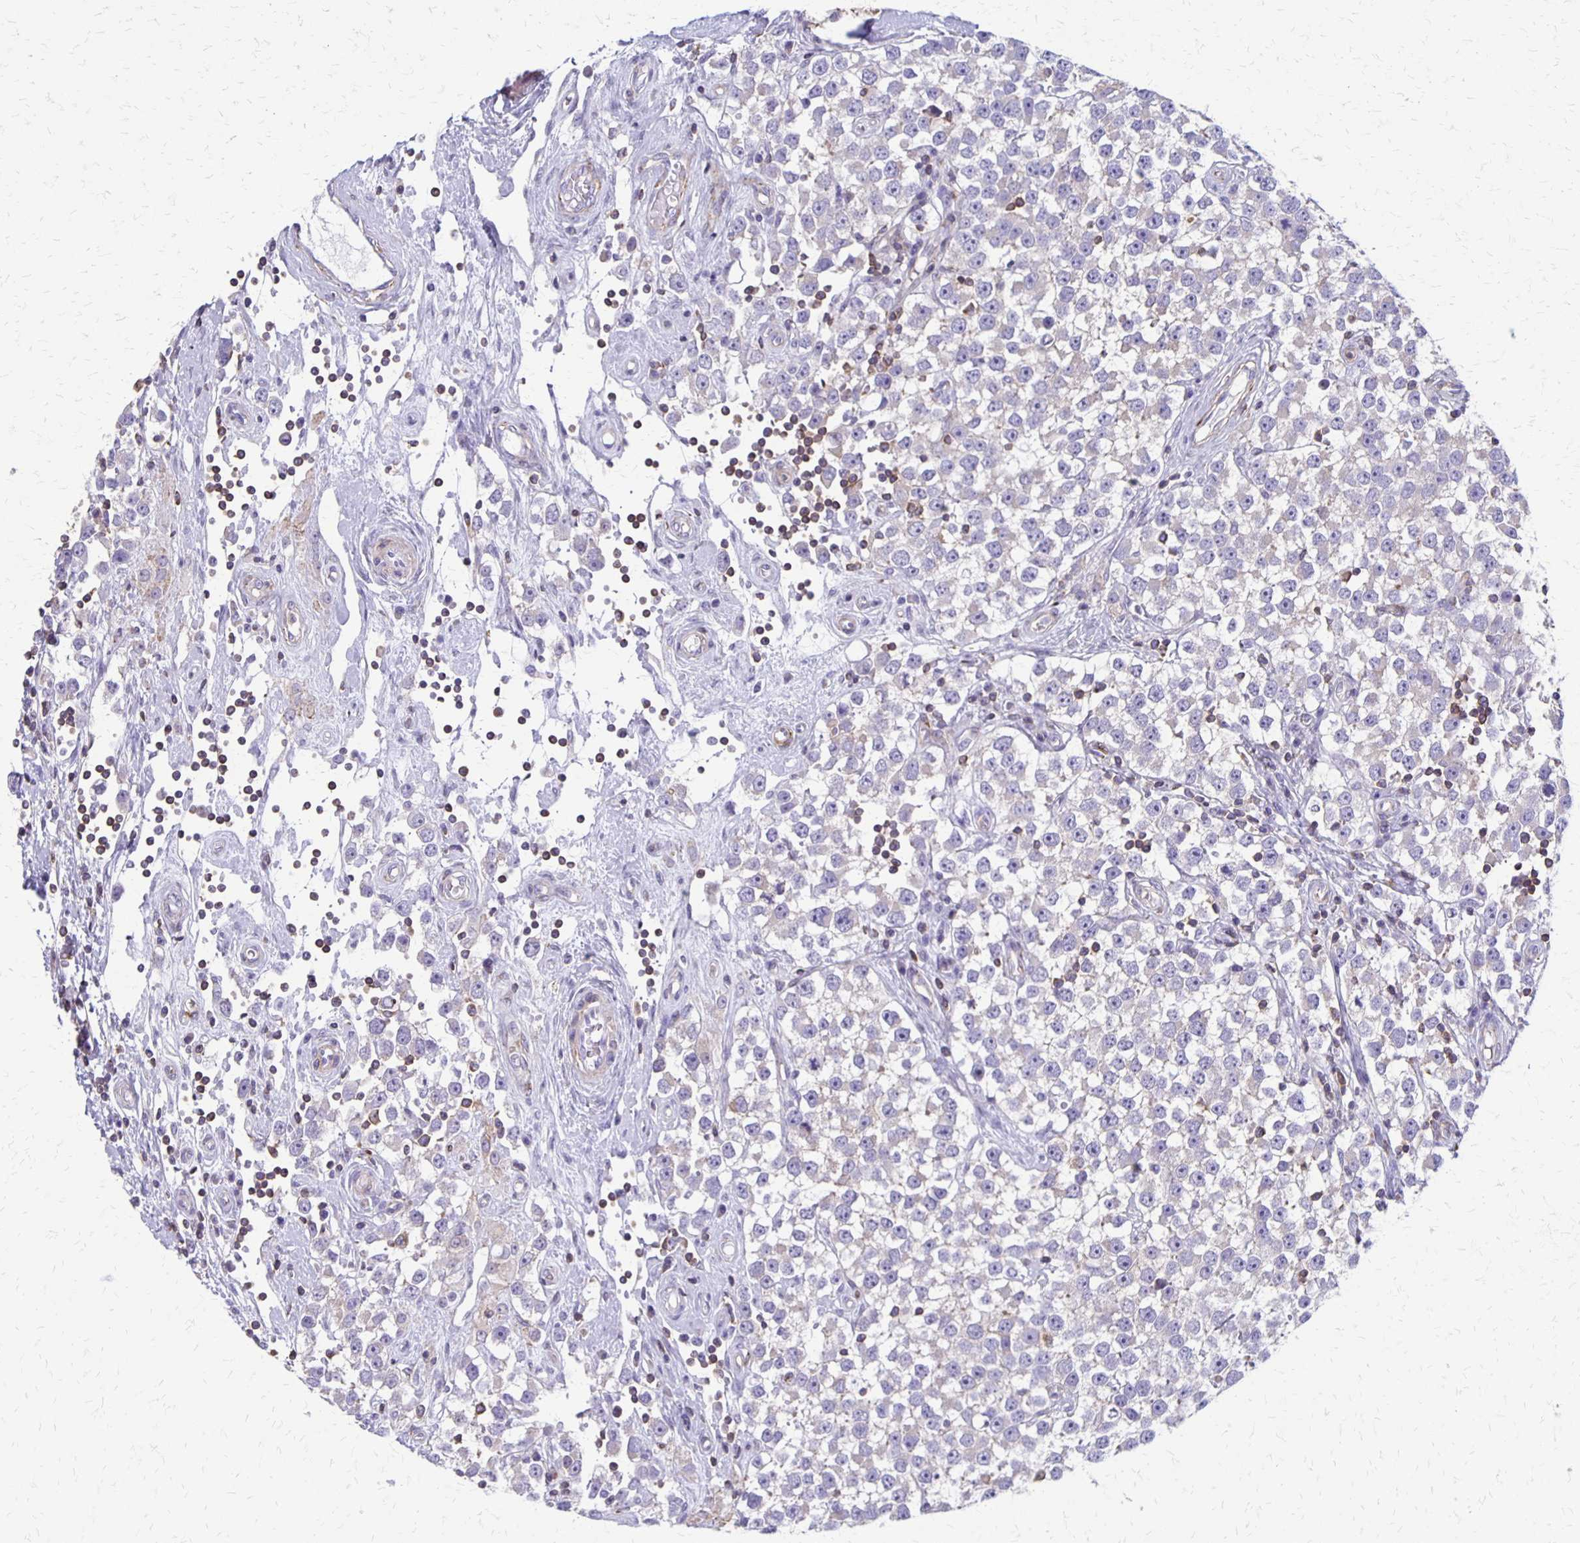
{"staining": {"intensity": "negative", "quantity": "none", "location": "none"}, "tissue": "testis cancer", "cell_type": "Tumor cells", "image_type": "cancer", "snomed": [{"axis": "morphology", "description": "Seminoma, NOS"}, {"axis": "topography", "description": "Testis"}], "caption": "The micrograph demonstrates no significant positivity in tumor cells of testis seminoma.", "gene": "SEPTIN5", "patient": {"sex": "male", "age": 34}}